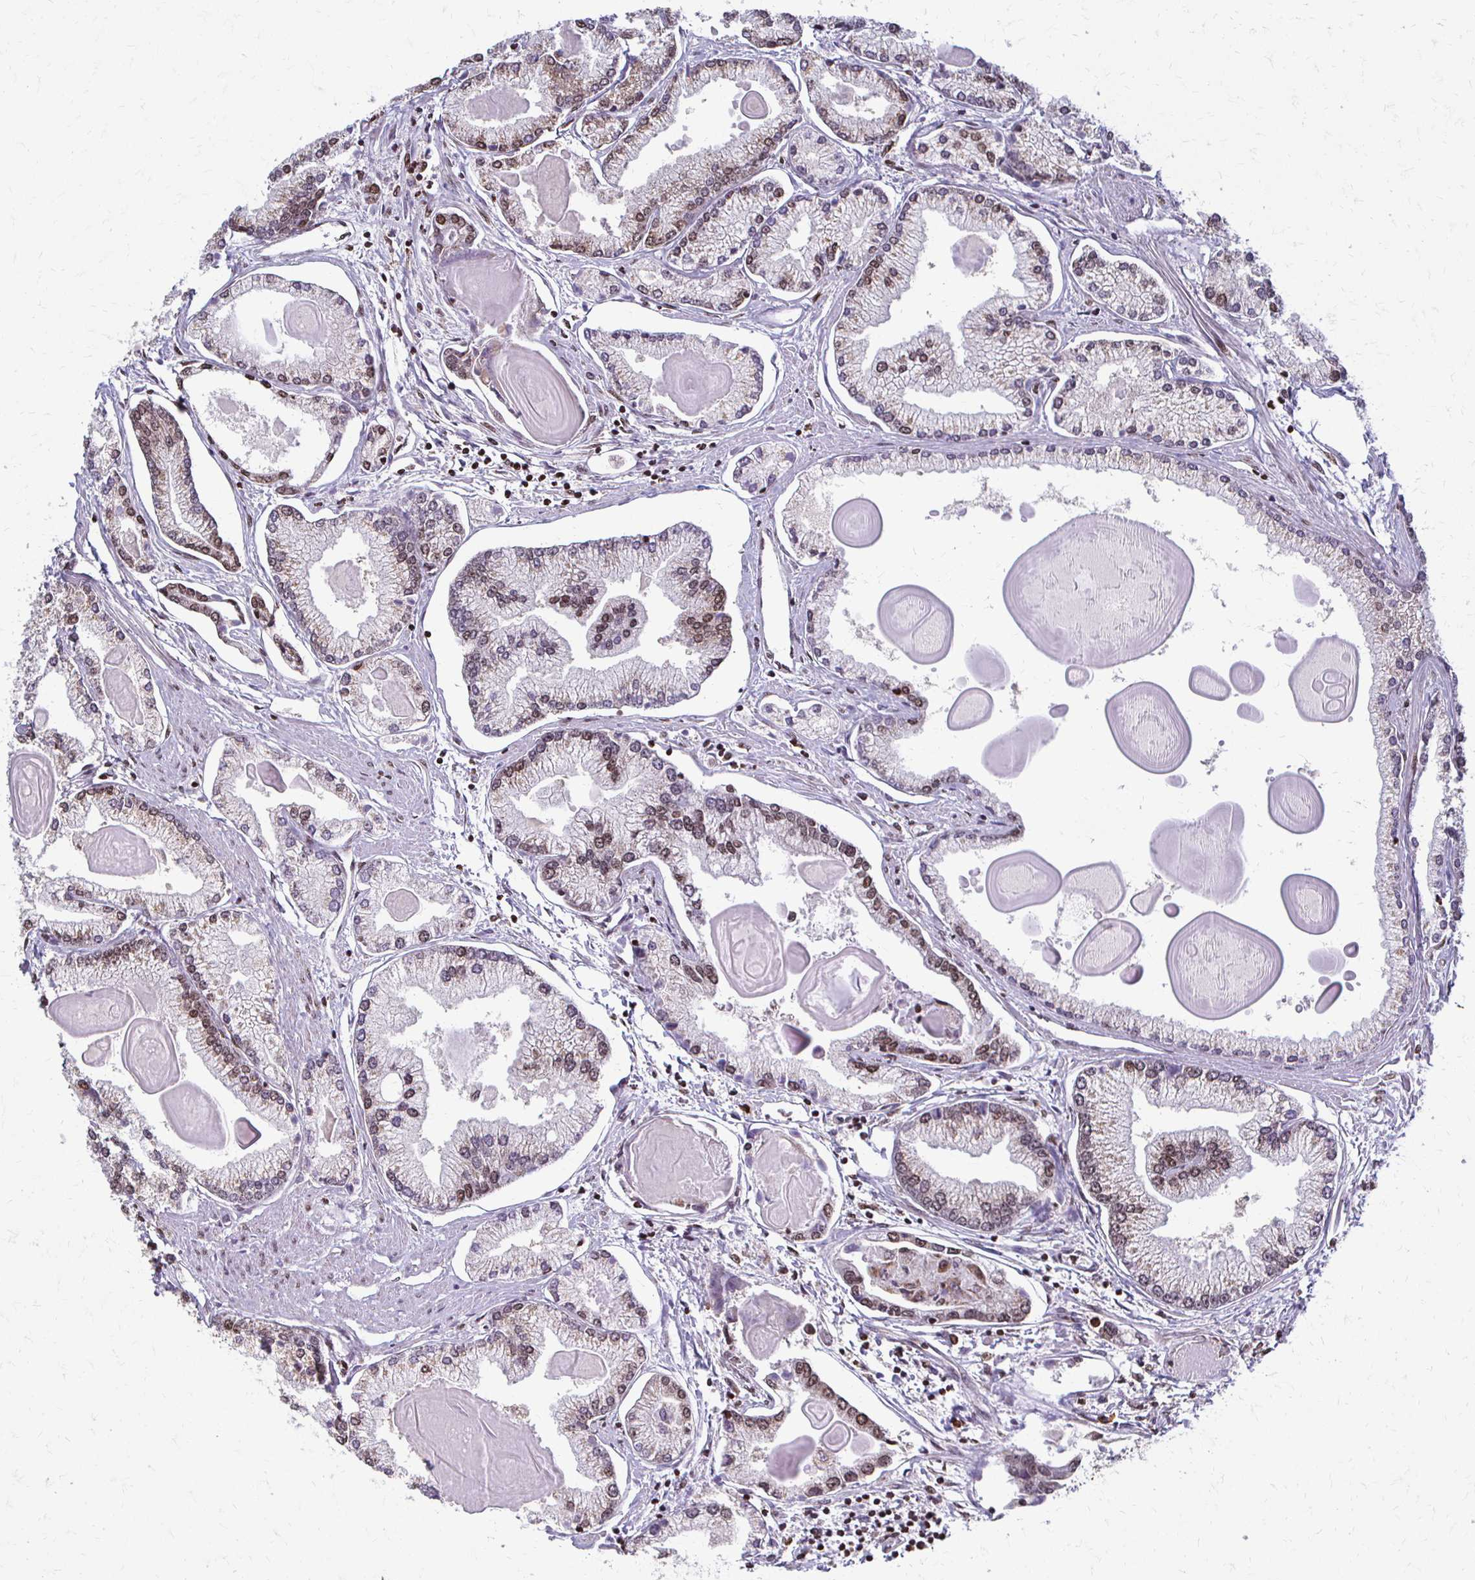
{"staining": {"intensity": "moderate", "quantity": "<25%", "location": "nuclear"}, "tissue": "prostate cancer", "cell_type": "Tumor cells", "image_type": "cancer", "snomed": [{"axis": "morphology", "description": "Adenocarcinoma, High grade"}, {"axis": "topography", "description": "Prostate"}], "caption": "A high-resolution photomicrograph shows immunohistochemistry (IHC) staining of prostate high-grade adenocarcinoma, which shows moderate nuclear expression in approximately <25% of tumor cells.", "gene": "HOXA9", "patient": {"sex": "male", "age": 68}}